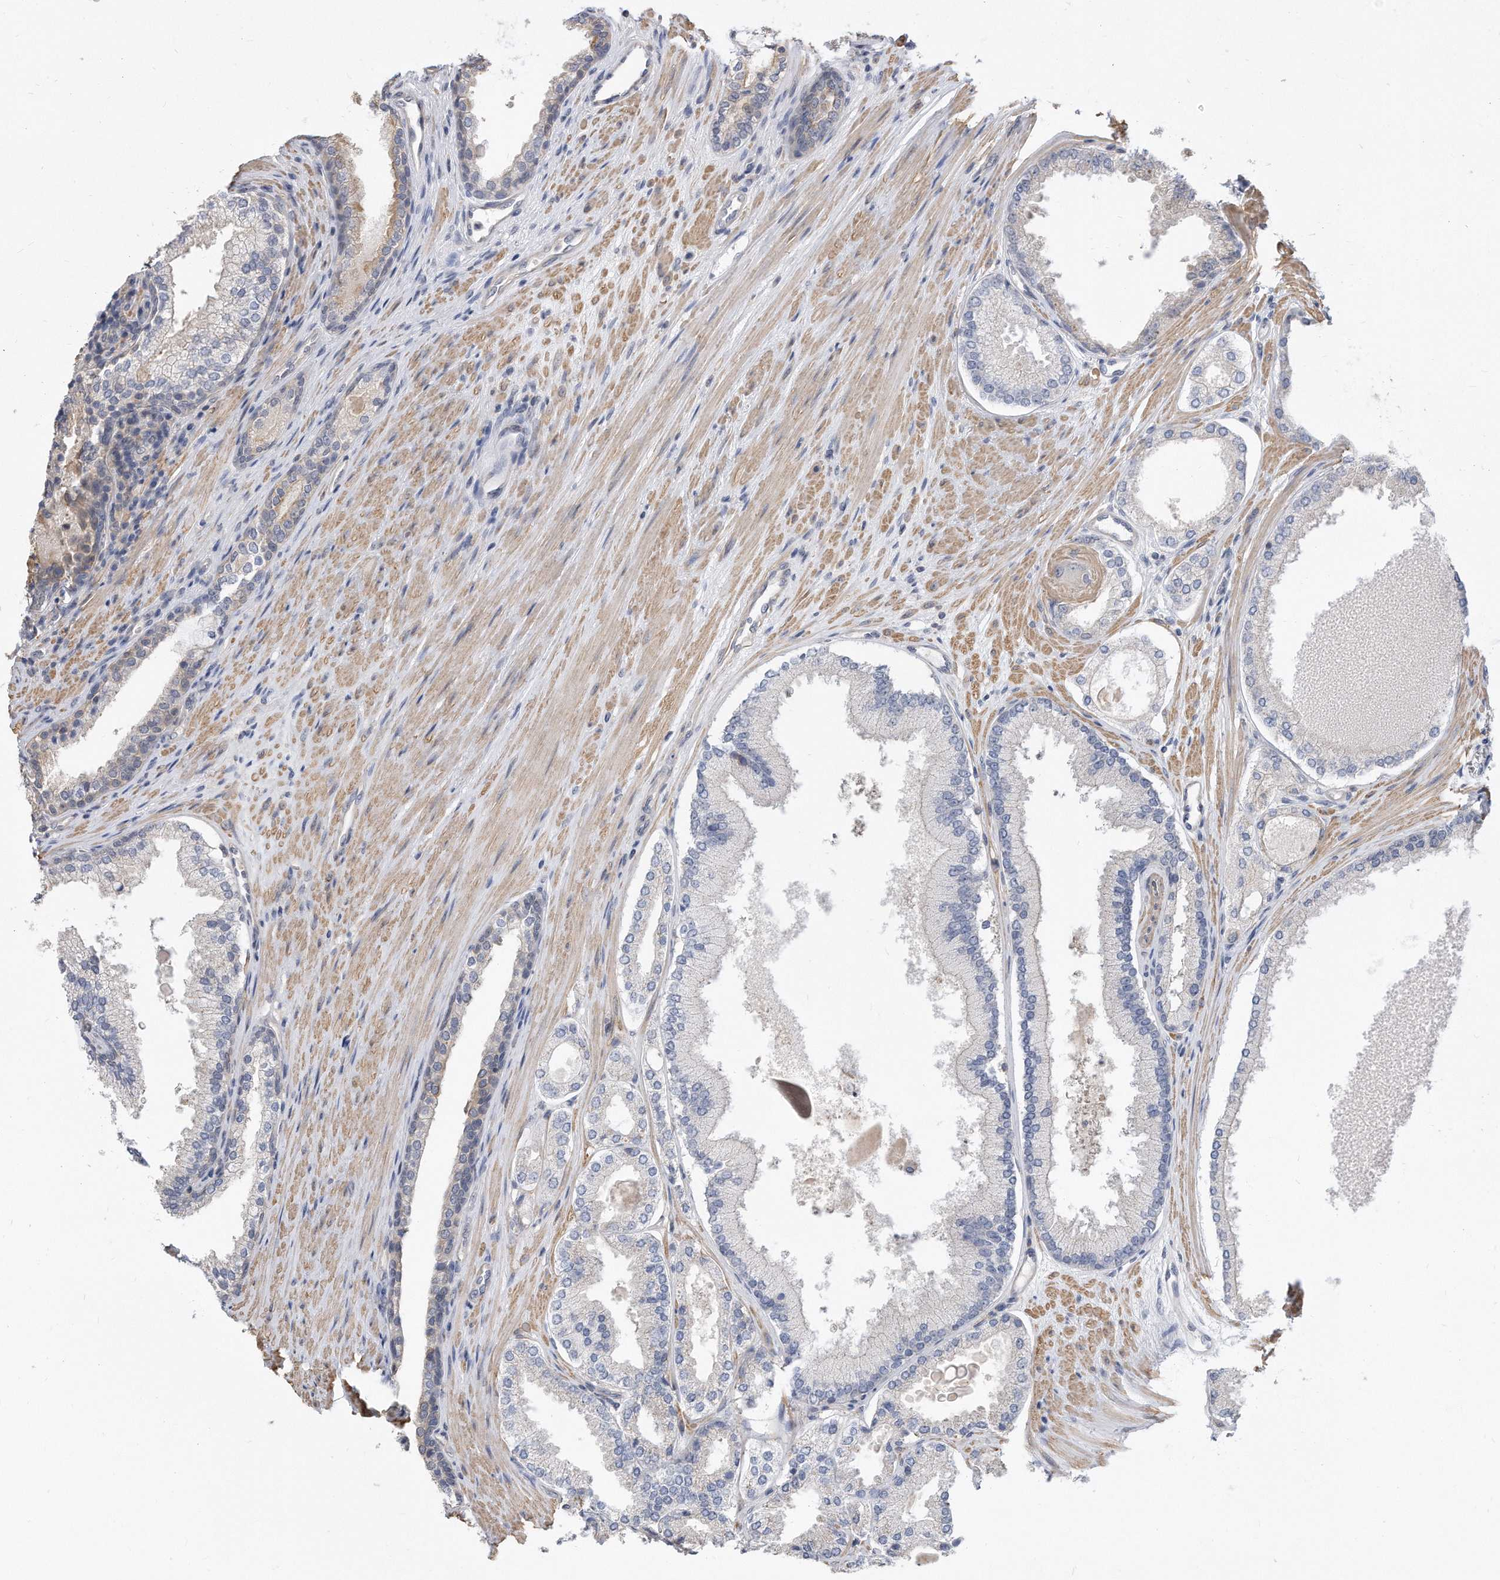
{"staining": {"intensity": "weak", "quantity": "<25%", "location": "cytoplasmic/membranous"}, "tissue": "prostate cancer", "cell_type": "Tumor cells", "image_type": "cancer", "snomed": [{"axis": "morphology", "description": "Adenocarcinoma, High grade"}, {"axis": "topography", "description": "Prostate"}], "caption": "Tumor cells are negative for brown protein staining in prostate cancer (adenocarcinoma (high-grade)).", "gene": "TCP1", "patient": {"sex": "male", "age": 60}}